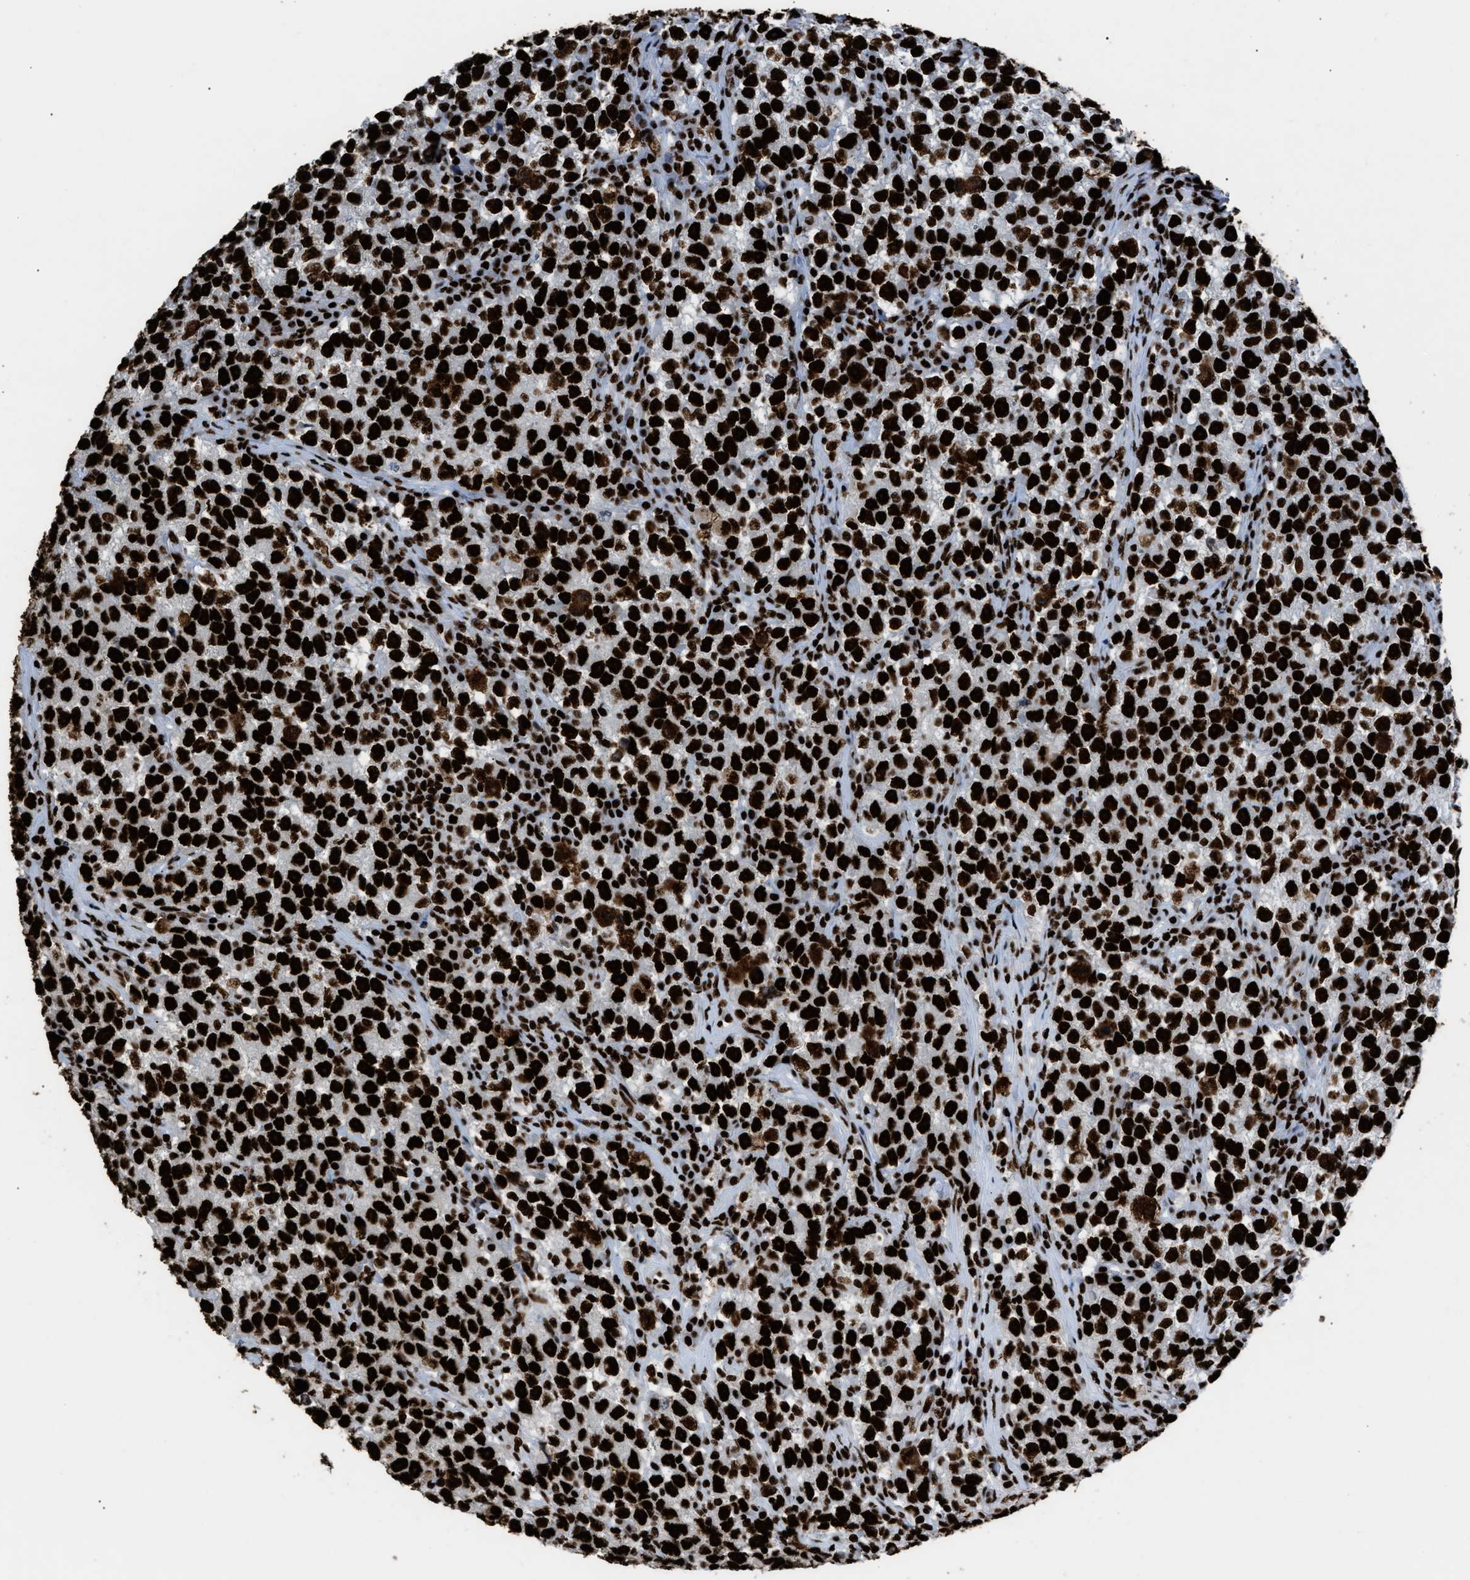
{"staining": {"intensity": "strong", "quantity": ">75%", "location": "nuclear"}, "tissue": "testis cancer", "cell_type": "Tumor cells", "image_type": "cancer", "snomed": [{"axis": "morphology", "description": "Seminoma, NOS"}, {"axis": "topography", "description": "Testis"}], "caption": "Tumor cells reveal high levels of strong nuclear positivity in approximately >75% of cells in human testis cancer (seminoma). The protein is shown in brown color, while the nuclei are stained blue.", "gene": "HNRNPM", "patient": {"sex": "male", "age": 22}}